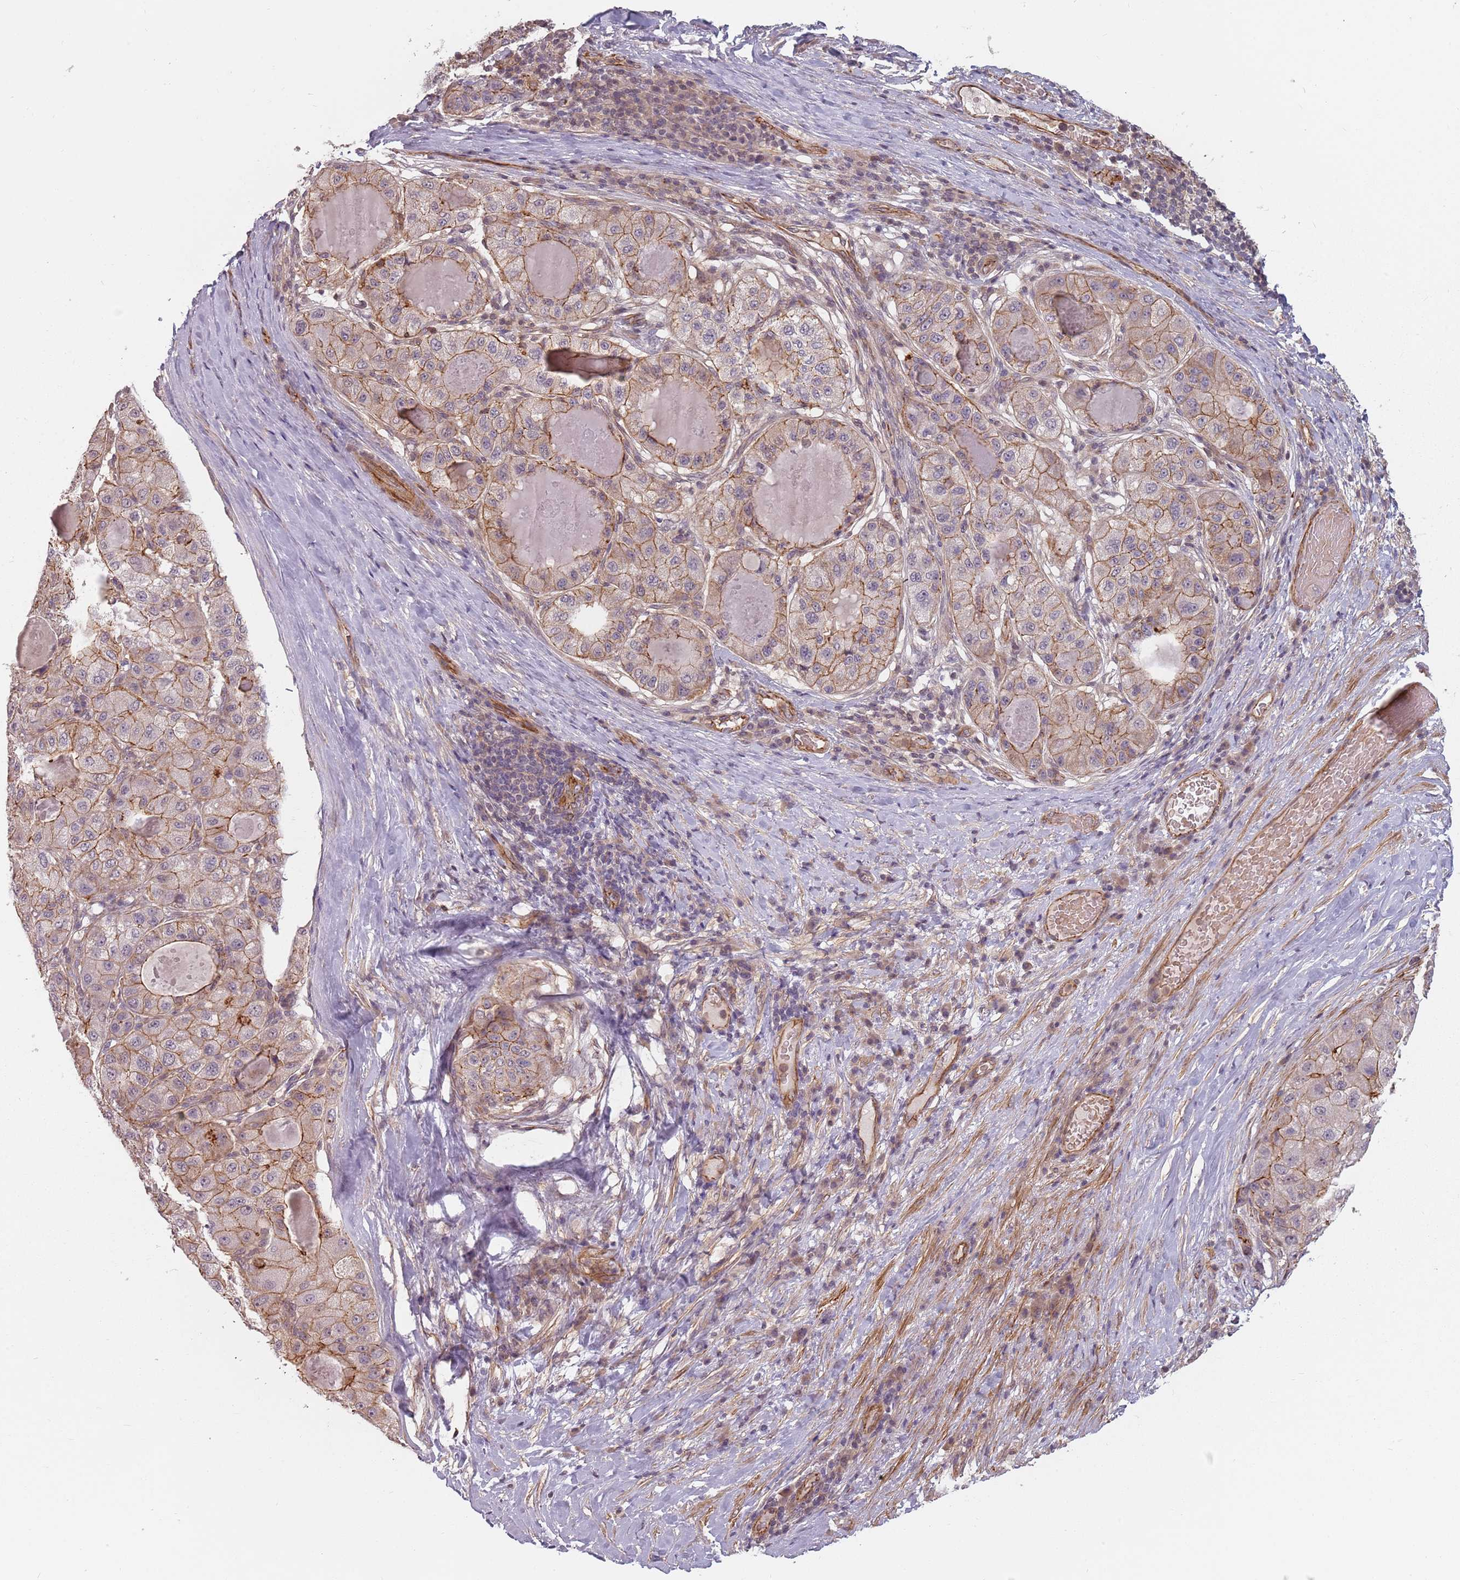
{"staining": {"intensity": "moderate", "quantity": "25%-75%", "location": "cytoplasmic/membranous"}, "tissue": "liver cancer", "cell_type": "Tumor cells", "image_type": "cancer", "snomed": [{"axis": "morphology", "description": "Carcinoma, Hepatocellular, NOS"}, {"axis": "topography", "description": "Liver"}], "caption": "Immunohistochemistry (IHC) of liver cancer exhibits medium levels of moderate cytoplasmic/membranous expression in about 25%-75% of tumor cells.", "gene": "PPP1R14C", "patient": {"sex": "male", "age": 80}}